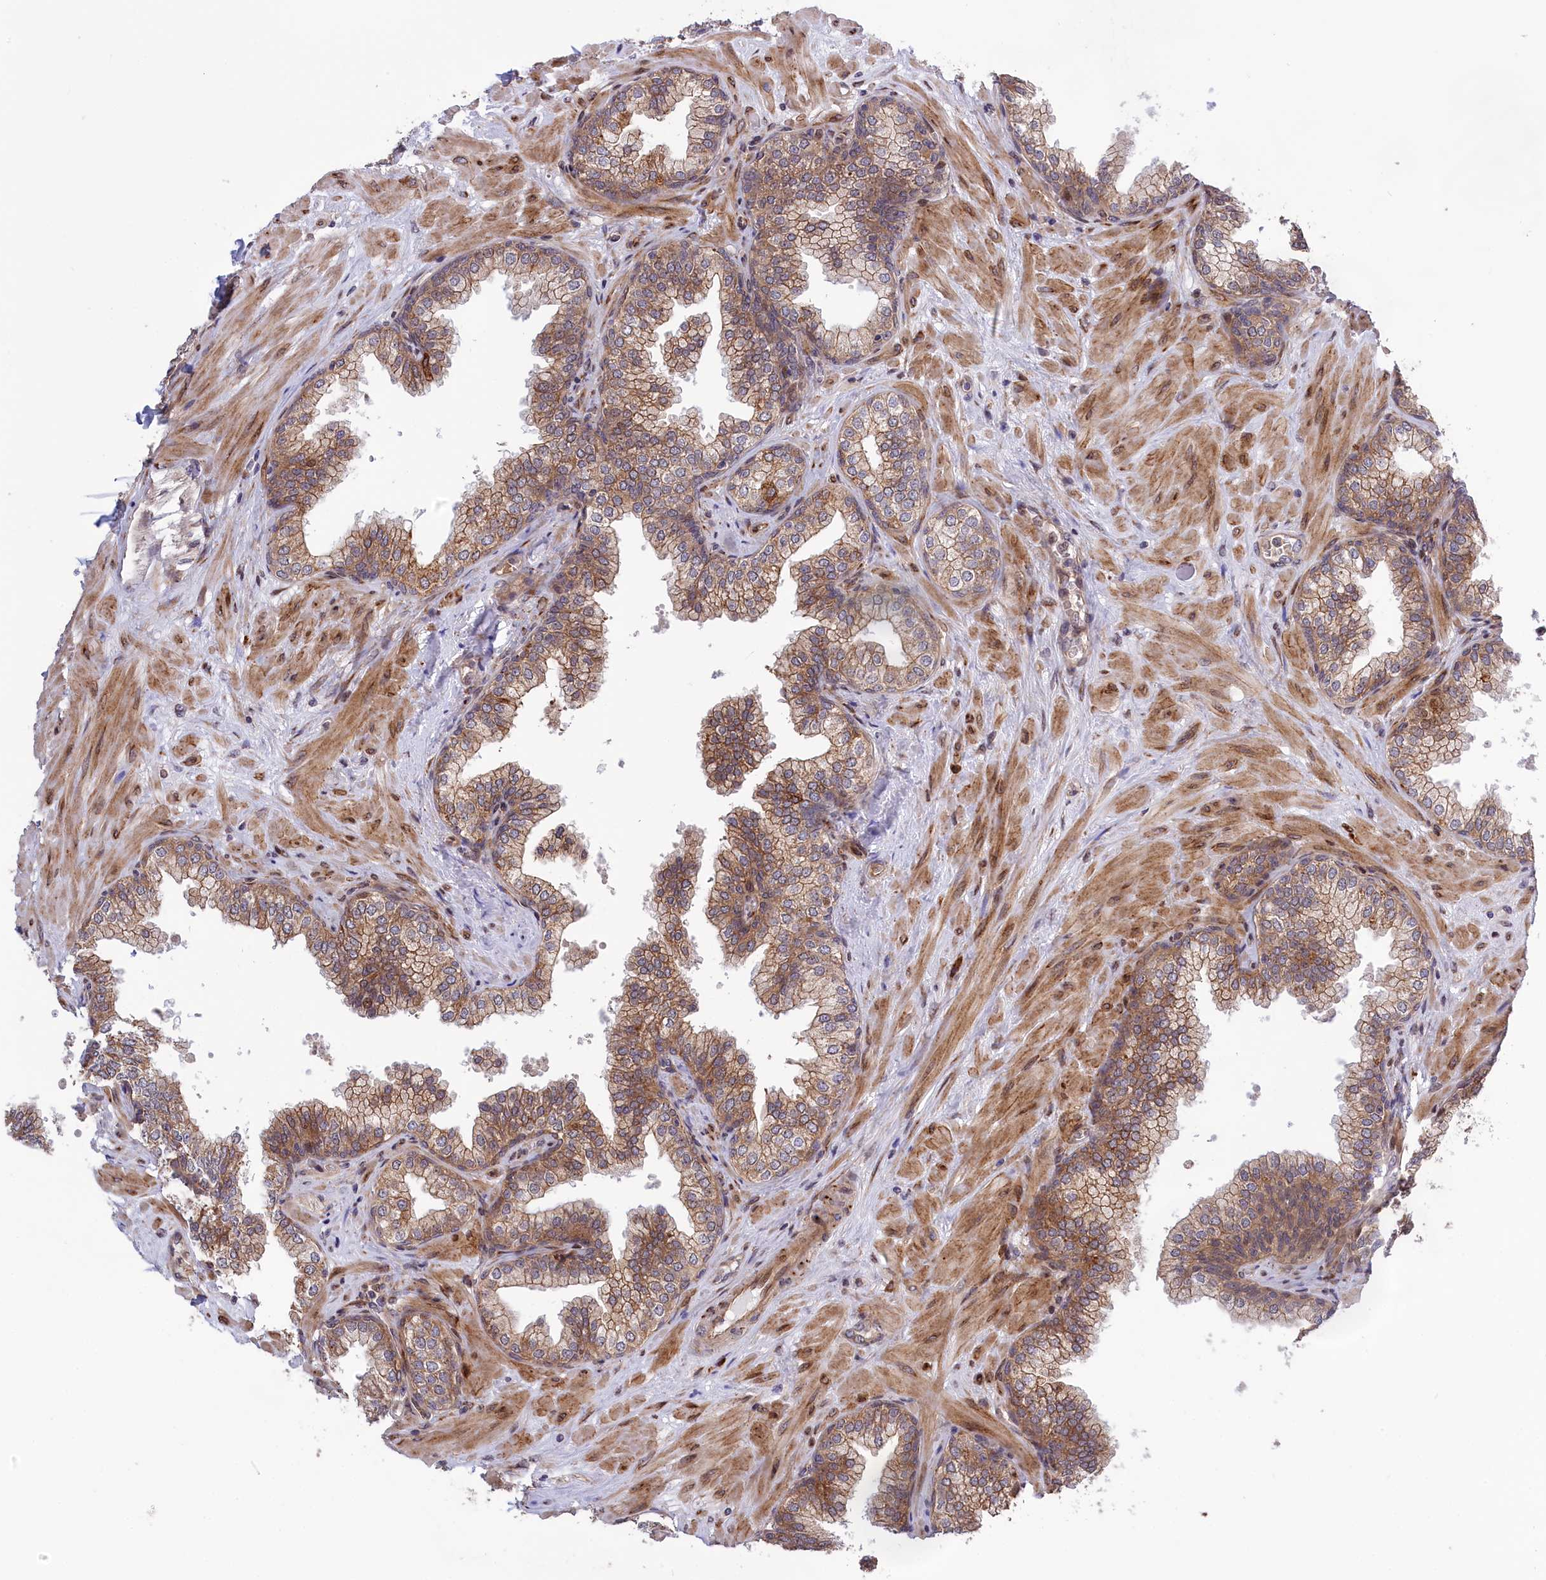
{"staining": {"intensity": "moderate", "quantity": ">75%", "location": "cytoplasmic/membranous"}, "tissue": "prostate", "cell_type": "Glandular cells", "image_type": "normal", "snomed": [{"axis": "morphology", "description": "Normal tissue, NOS"}, {"axis": "topography", "description": "Prostate"}], "caption": "A brown stain shows moderate cytoplasmic/membranous positivity of a protein in glandular cells of benign human prostate.", "gene": "DDX60L", "patient": {"sex": "male", "age": 60}}